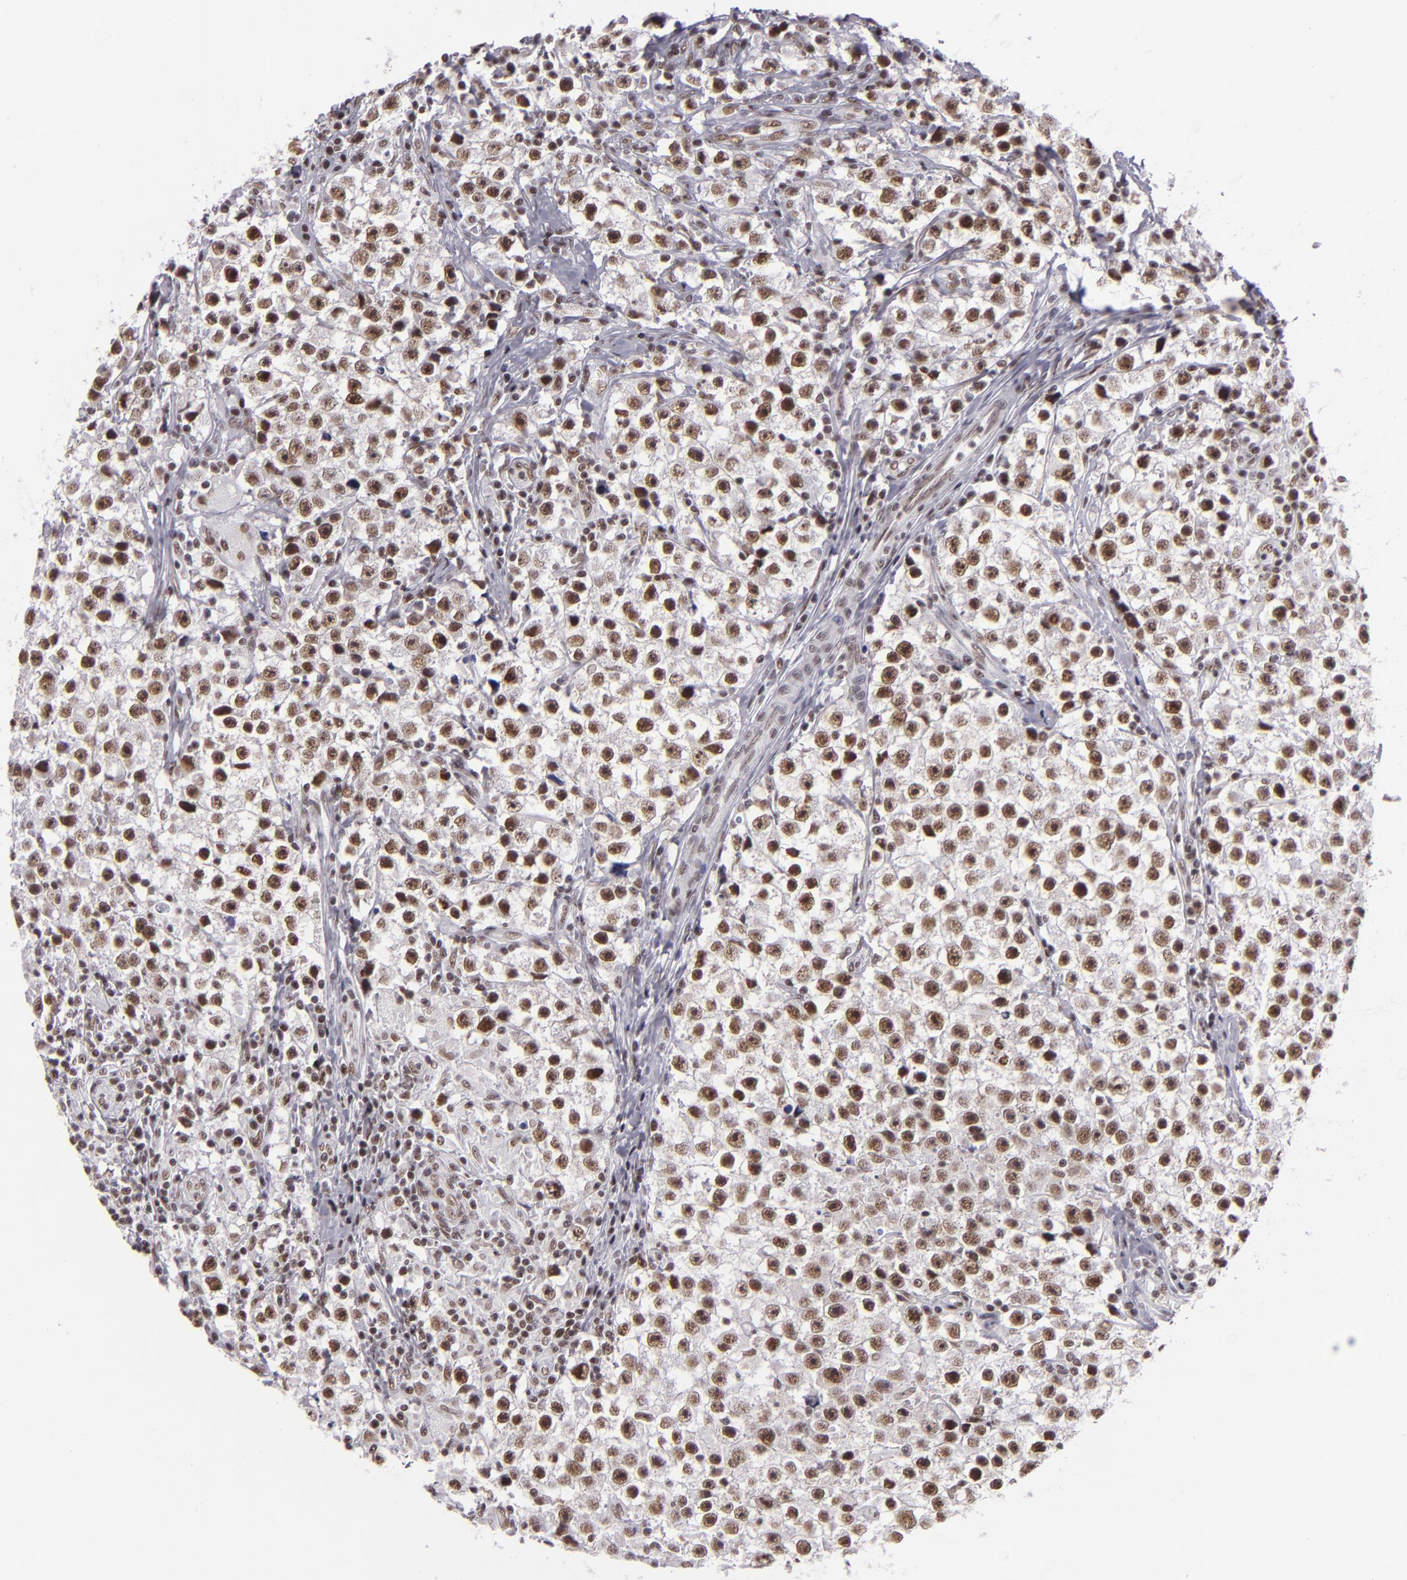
{"staining": {"intensity": "moderate", "quantity": ">75%", "location": "nuclear"}, "tissue": "testis cancer", "cell_type": "Tumor cells", "image_type": "cancer", "snomed": [{"axis": "morphology", "description": "Seminoma, NOS"}, {"axis": "topography", "description": "Testis"}], "caption": "Seminoma (testis) stained with immunohistochemistry (IHC) shows moderate nuclear staining in approximately >75% of tumor cells.", "gene": "BRD8", "patient": {"sex": "male", "age": 35}}